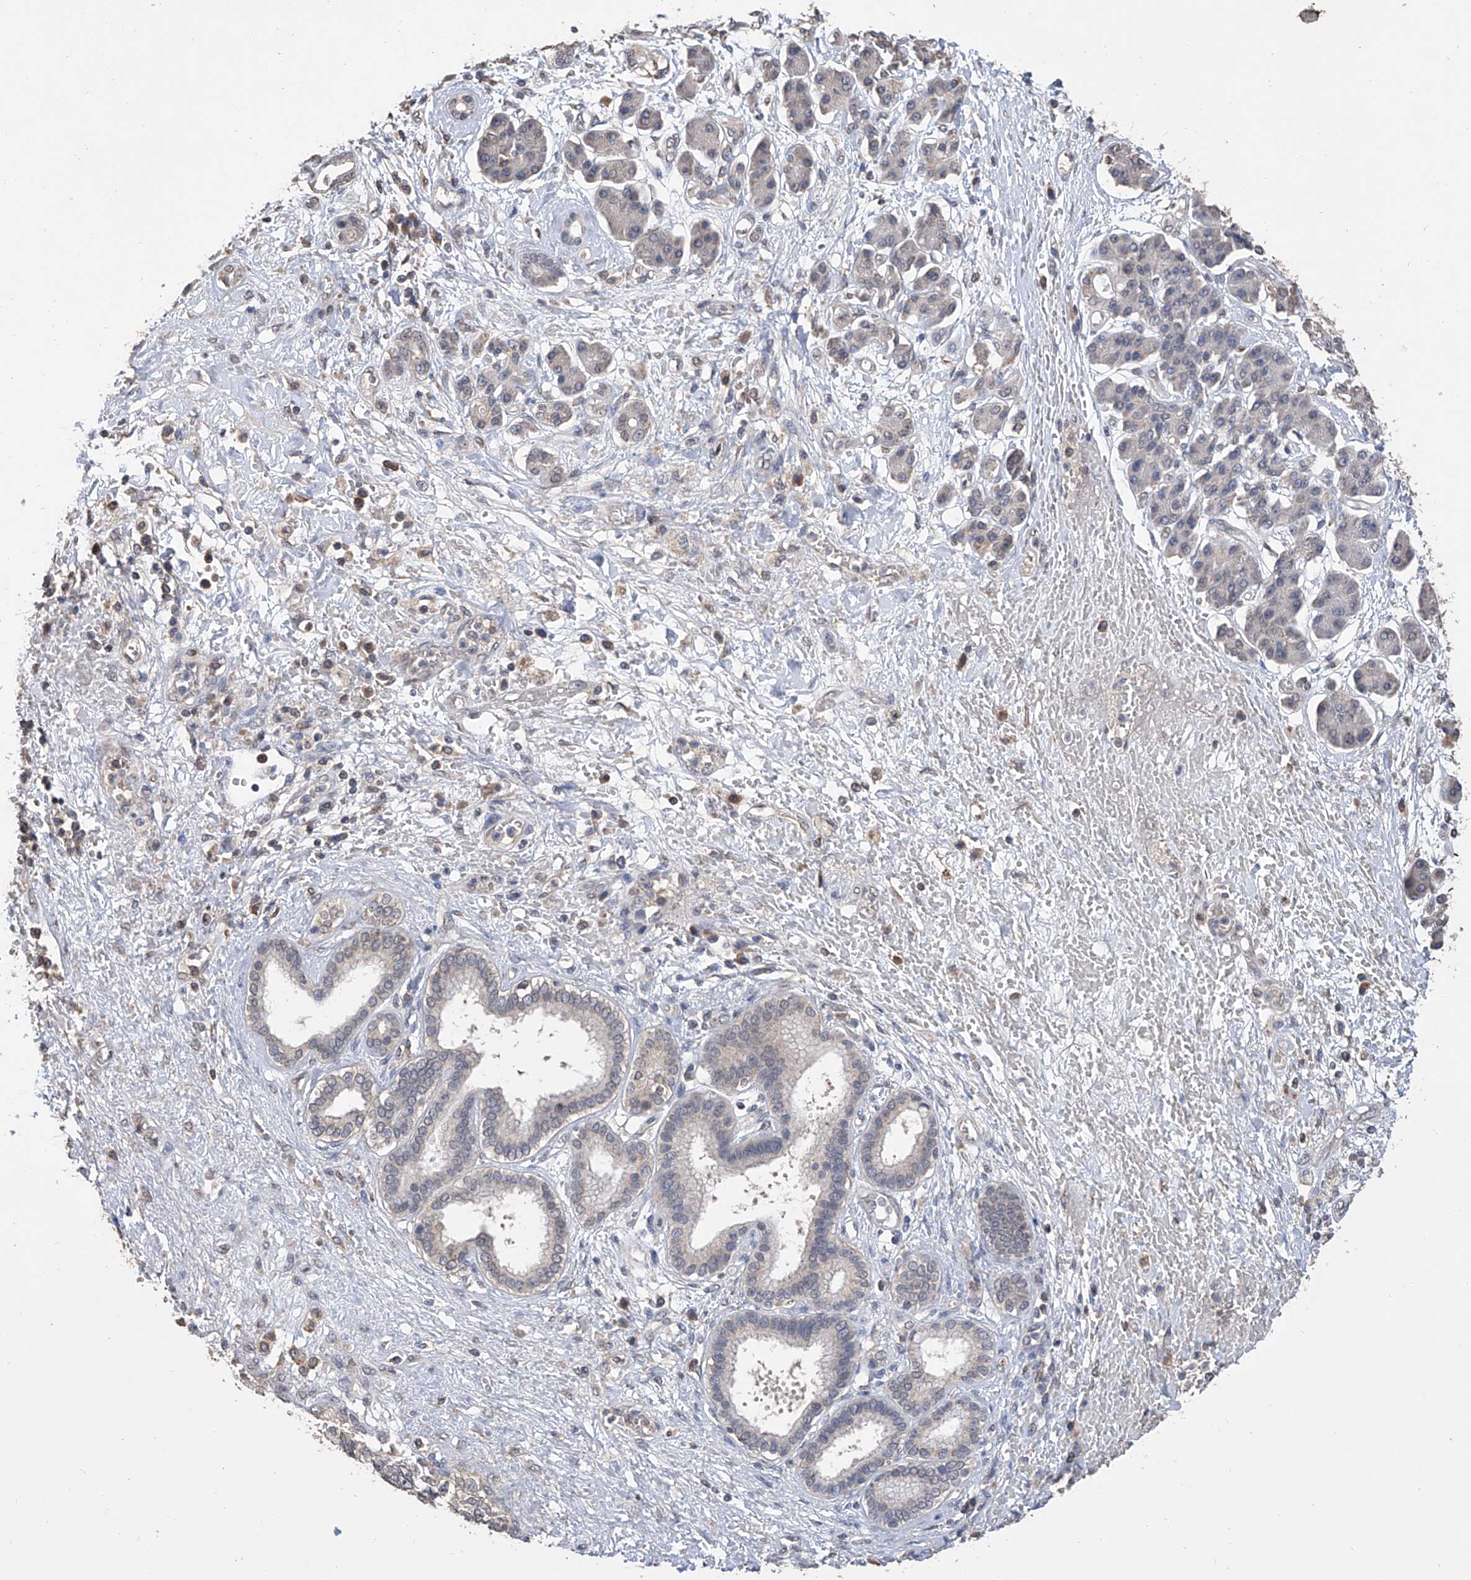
{"staining": {"intensity": "negative", "quantity": "none", "location": "none"}, "tissue": "pancreatic cancer", "cell_type": "Tumor cells", "image_type": "cancer", "snomed": [{"axis": "morphology", "description": "Adenocarcinoma, NOS"}, {"axis": "topography", "description": "Pancreas"}], "caption": "Immunohistochemistry micrograph of neoplastic tissue: adenocarcinoma (pancreatic) stained with DAB (3,3'-diaminobenzidine) shows no significant protein expression in tumor cells. The staining is performed using DAB (3,3'-diaminobenzidine) brown chromogen with nuclei counter-stained in using hematoxylin.", "gene": "GPT", "patient": {"sex": "female", "age": 56}}